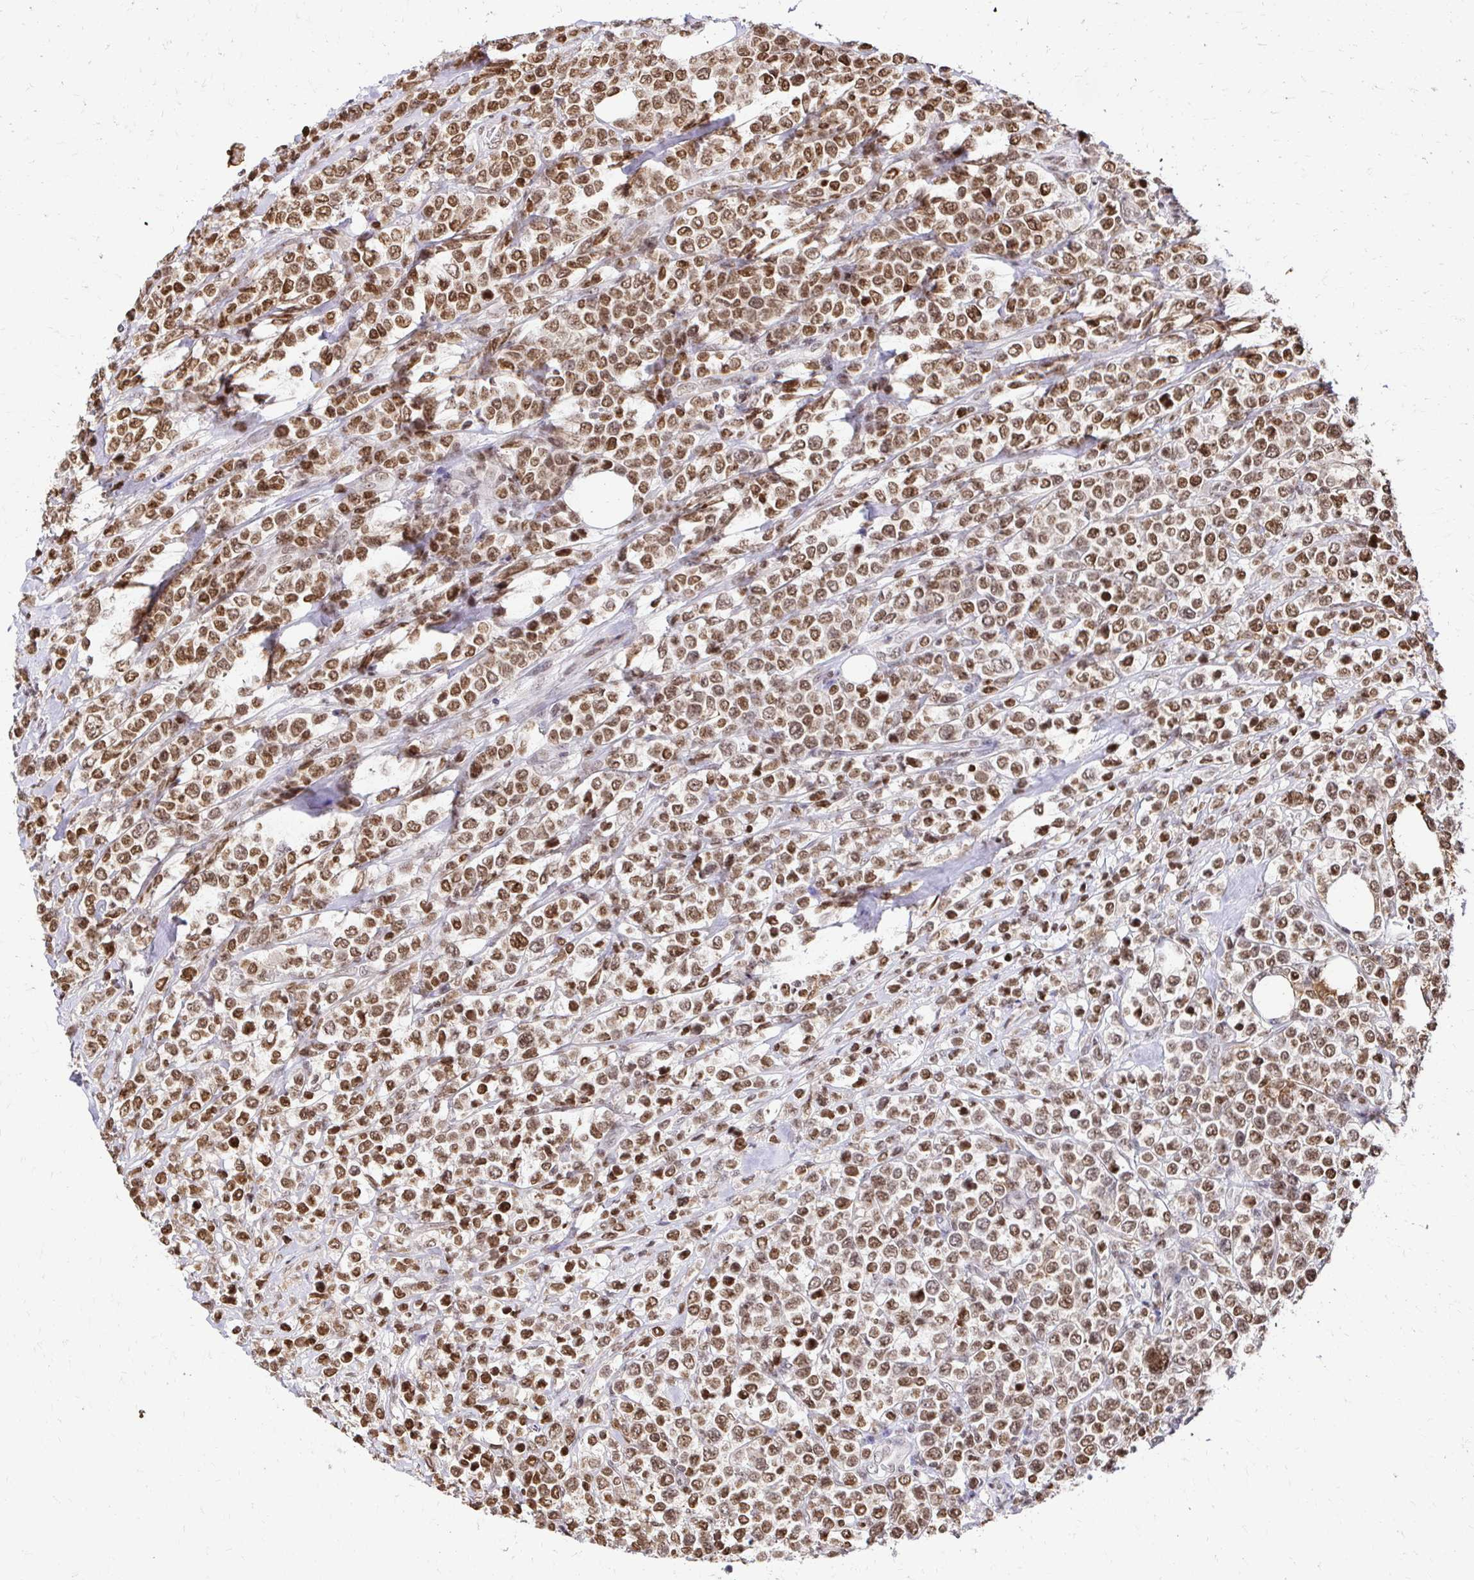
{"staining": {"intensity": "moderate", "quantity": ">75%", "location": "nuclear"}, "tissue": "lymphoma", "cell_type": "Tumor cells", "image_type": "cancer", "snomed": [{"axis": "morphology", "description": "Malignant lymphoma, non-Hodgkin's type, High grade"}, {"axis": "topography", "description": "Soft tissue"}], "caption": "Malignant lymphoma, non-Hodgkin's type (high-grade) stained with a brown dye demonstrates moderate nuclear positive staining in approximately >75% of tumor cells.", "gene": "GLYR1", "patient": {"sex": "female", "age": 56}}